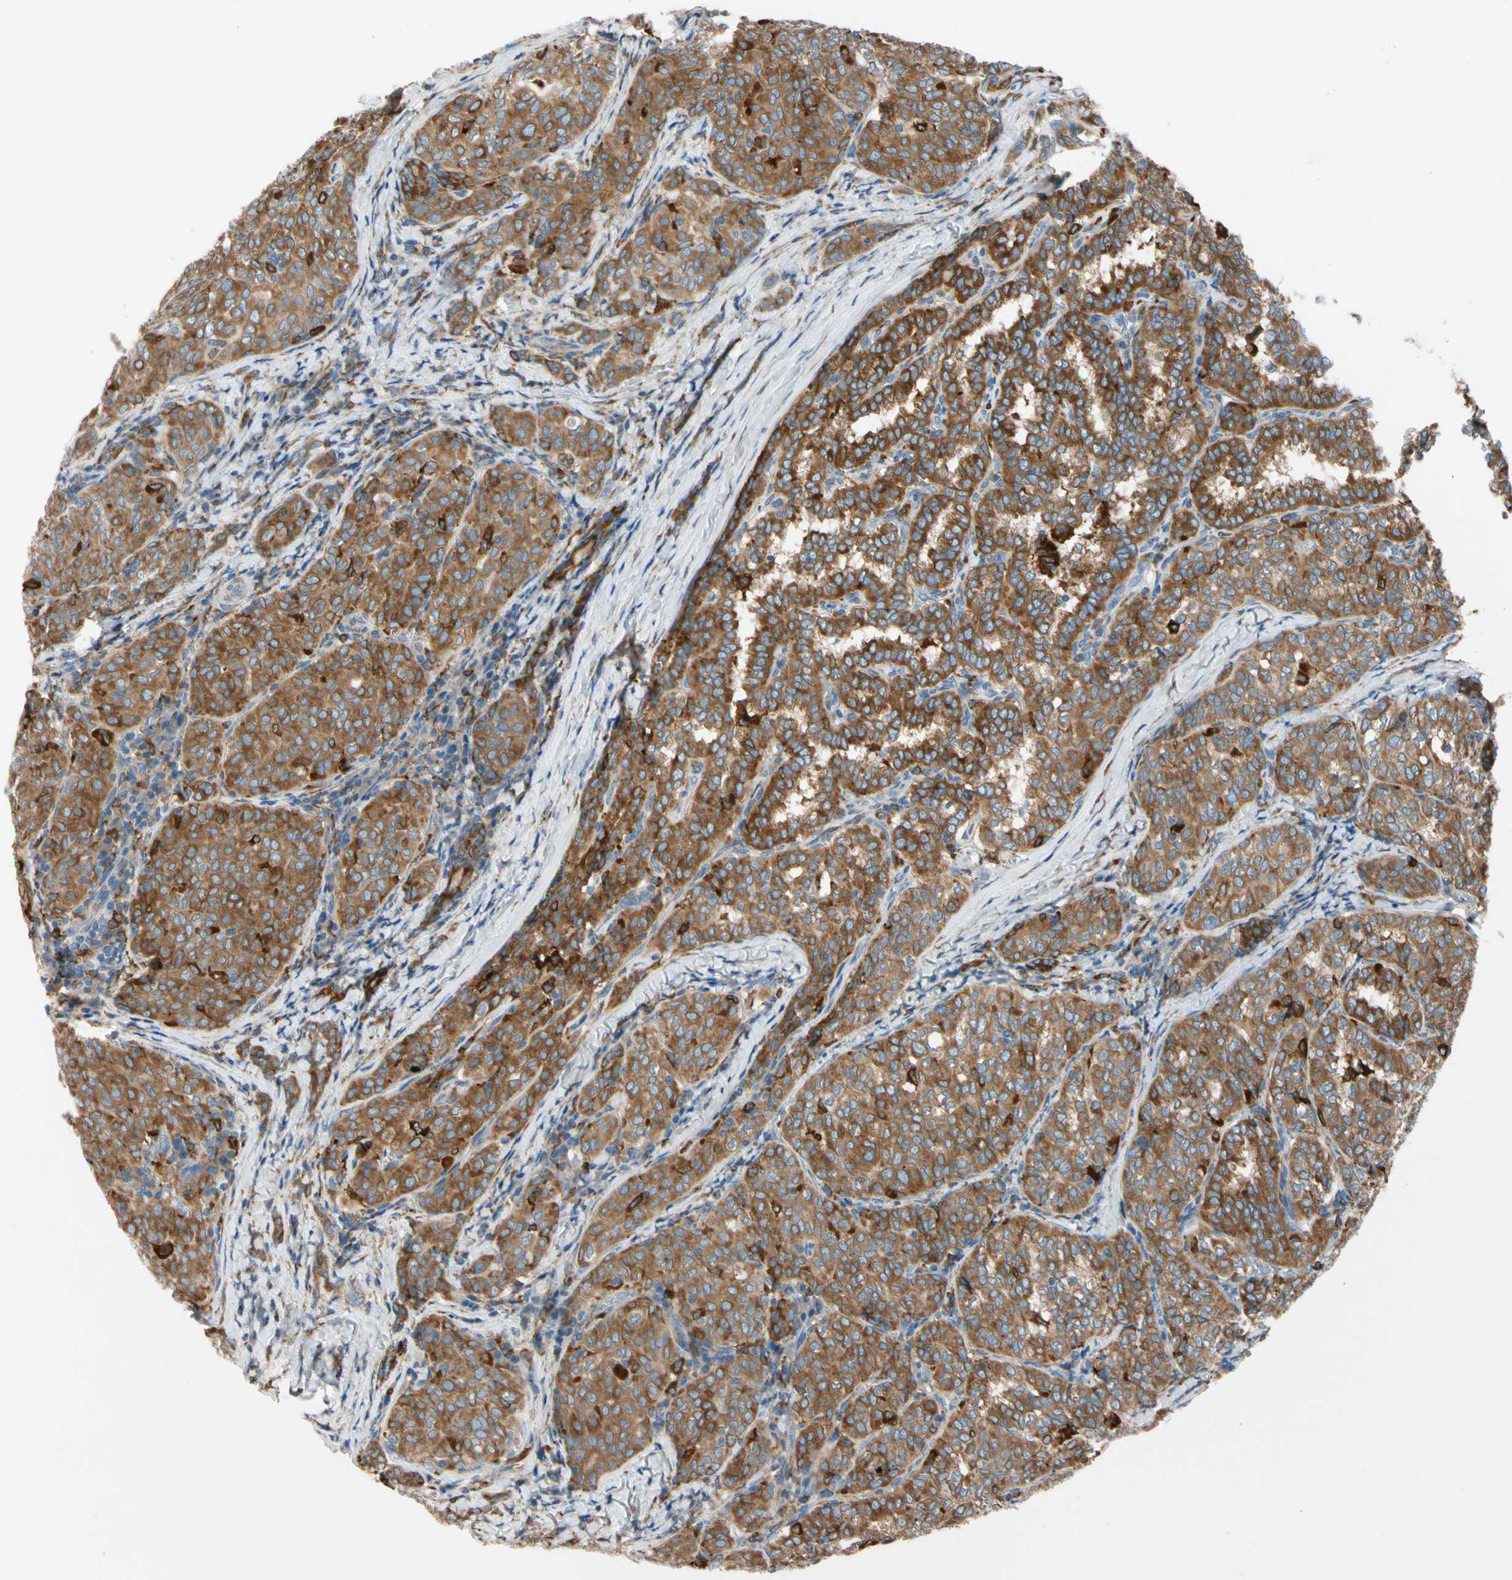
{"staining": {"intensity": "moderate", "quantity": ">75%", "location": "cytoplasmic/membranous"}, "tissue": "thyroid cancer", "cell_type": "Tumor cells", "image_type": "cancer", "snomed": [{"axis": "morphology", "description": "Normal tissue, NOS"}, {"axis": "morphology", "description": "Papillary adenocarcinoma, NOS"}, {"axis": "topography", "description": "Thyroid gland"}], "caption": "Moderate cytoplasmic/membranous positivity is identified in about >75% of tumor cells in thyroid papillary adenocarcinoma. Using DAB (3,3'-diaminobenzidine) (brown) and hematoxylin (blue) stains, captured at high magnification using brightfield microscopy.", "gene": "LRPAP1", "patient": {"sex": "female", "age": 30}}